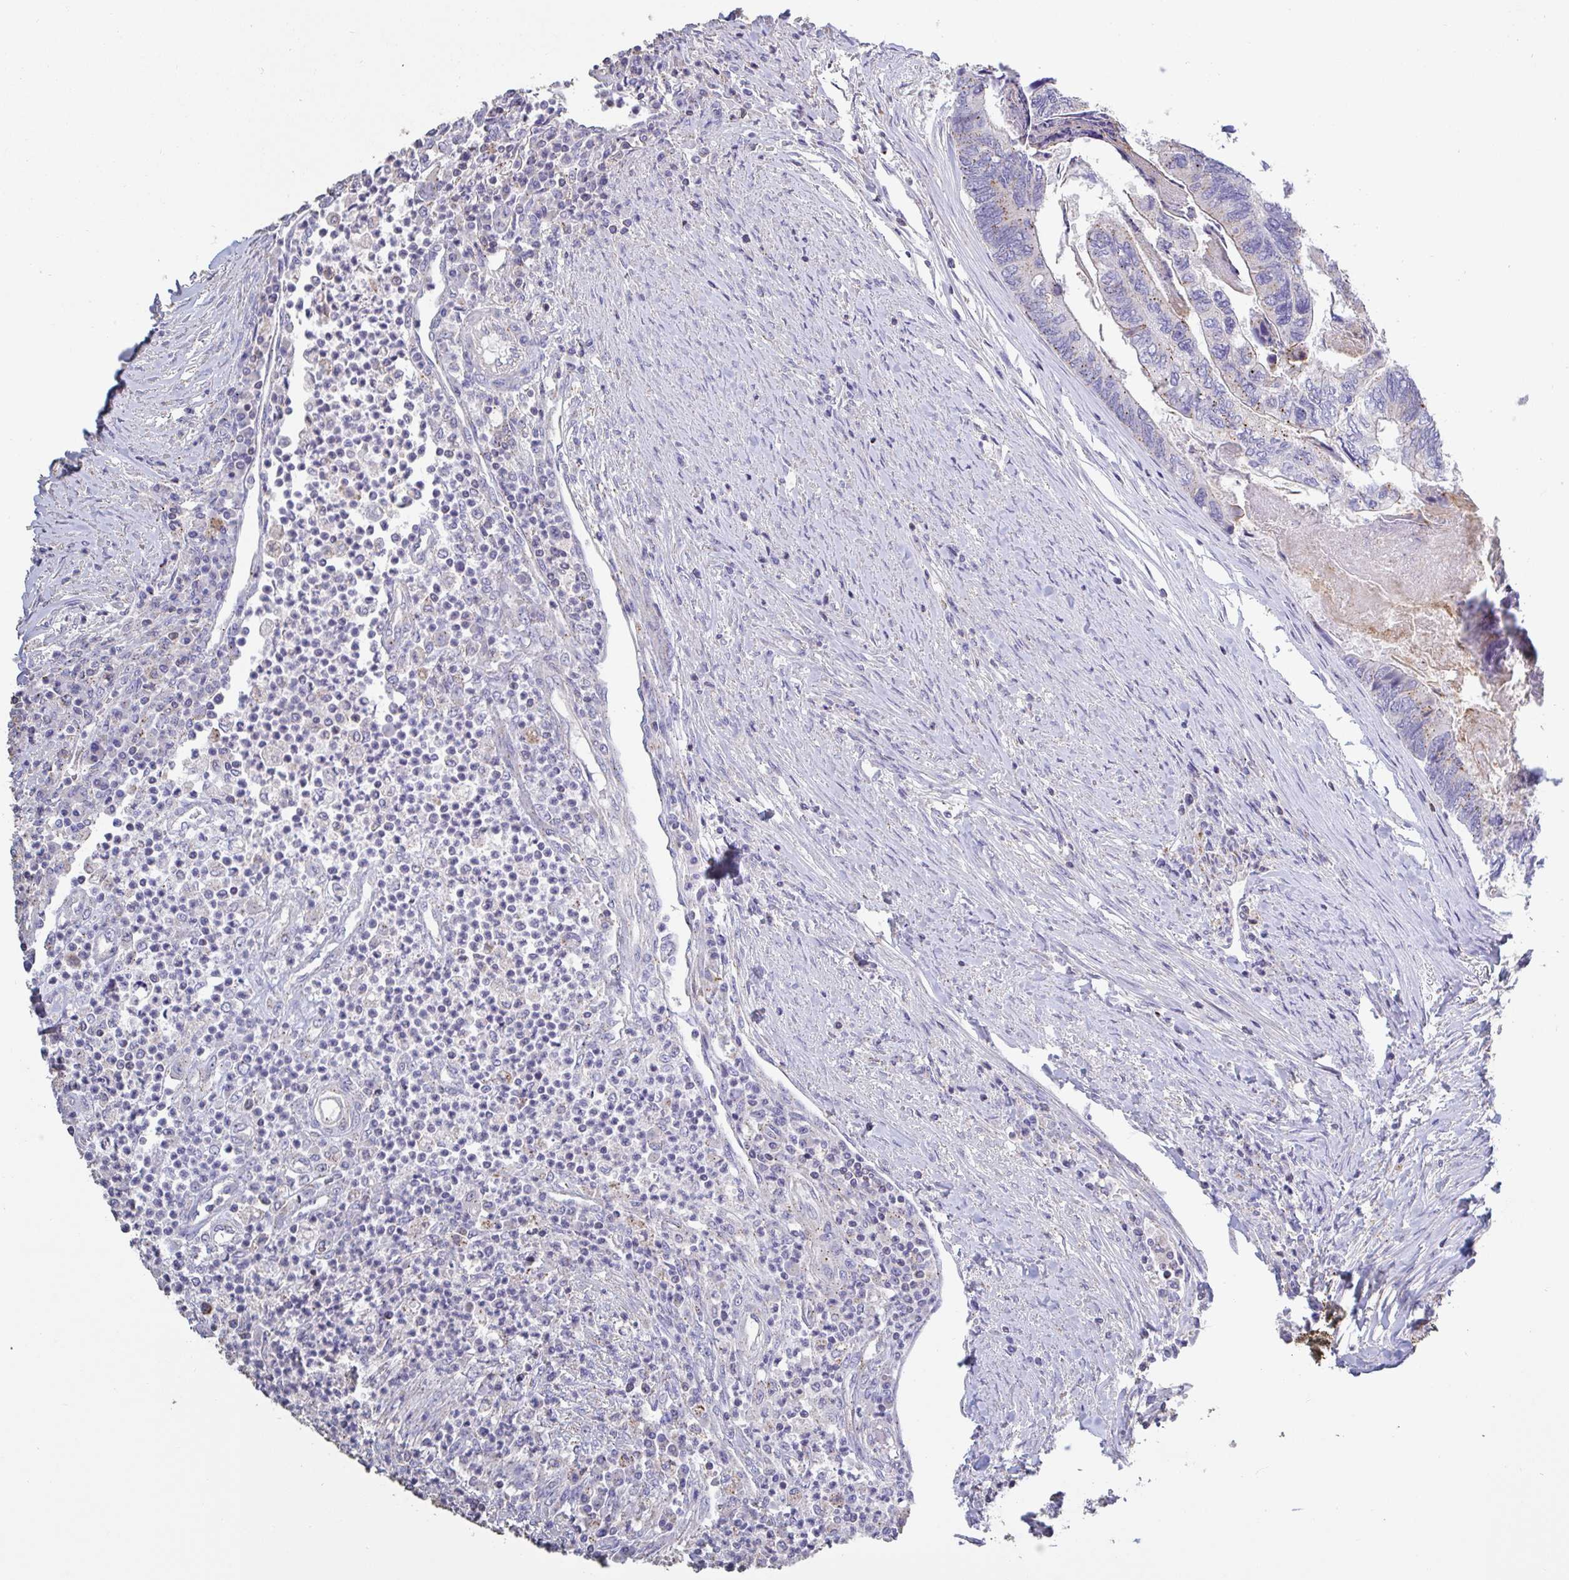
{"staining": {"intensity": "weak", "quantity": "<25%", "location": "cytoplasmic/membranous"}, "tissue": "colorectal cancer", "cell_type": "Tumor cells", "image_type": "cancer", "snomed": [{"axis": "morphology", "description": "Adenocarcinoma, NOS"}, {"axis": "topography", "description": "Colon"}], "caption": "IHC photomicrograph of neoplastic tissue: human colorectal adenocarcinoma stained with DAB reveals no significant protein expression in tumor cells.", "gene": "CHMP5", "patient": {"sex": "female", "age": 67}}